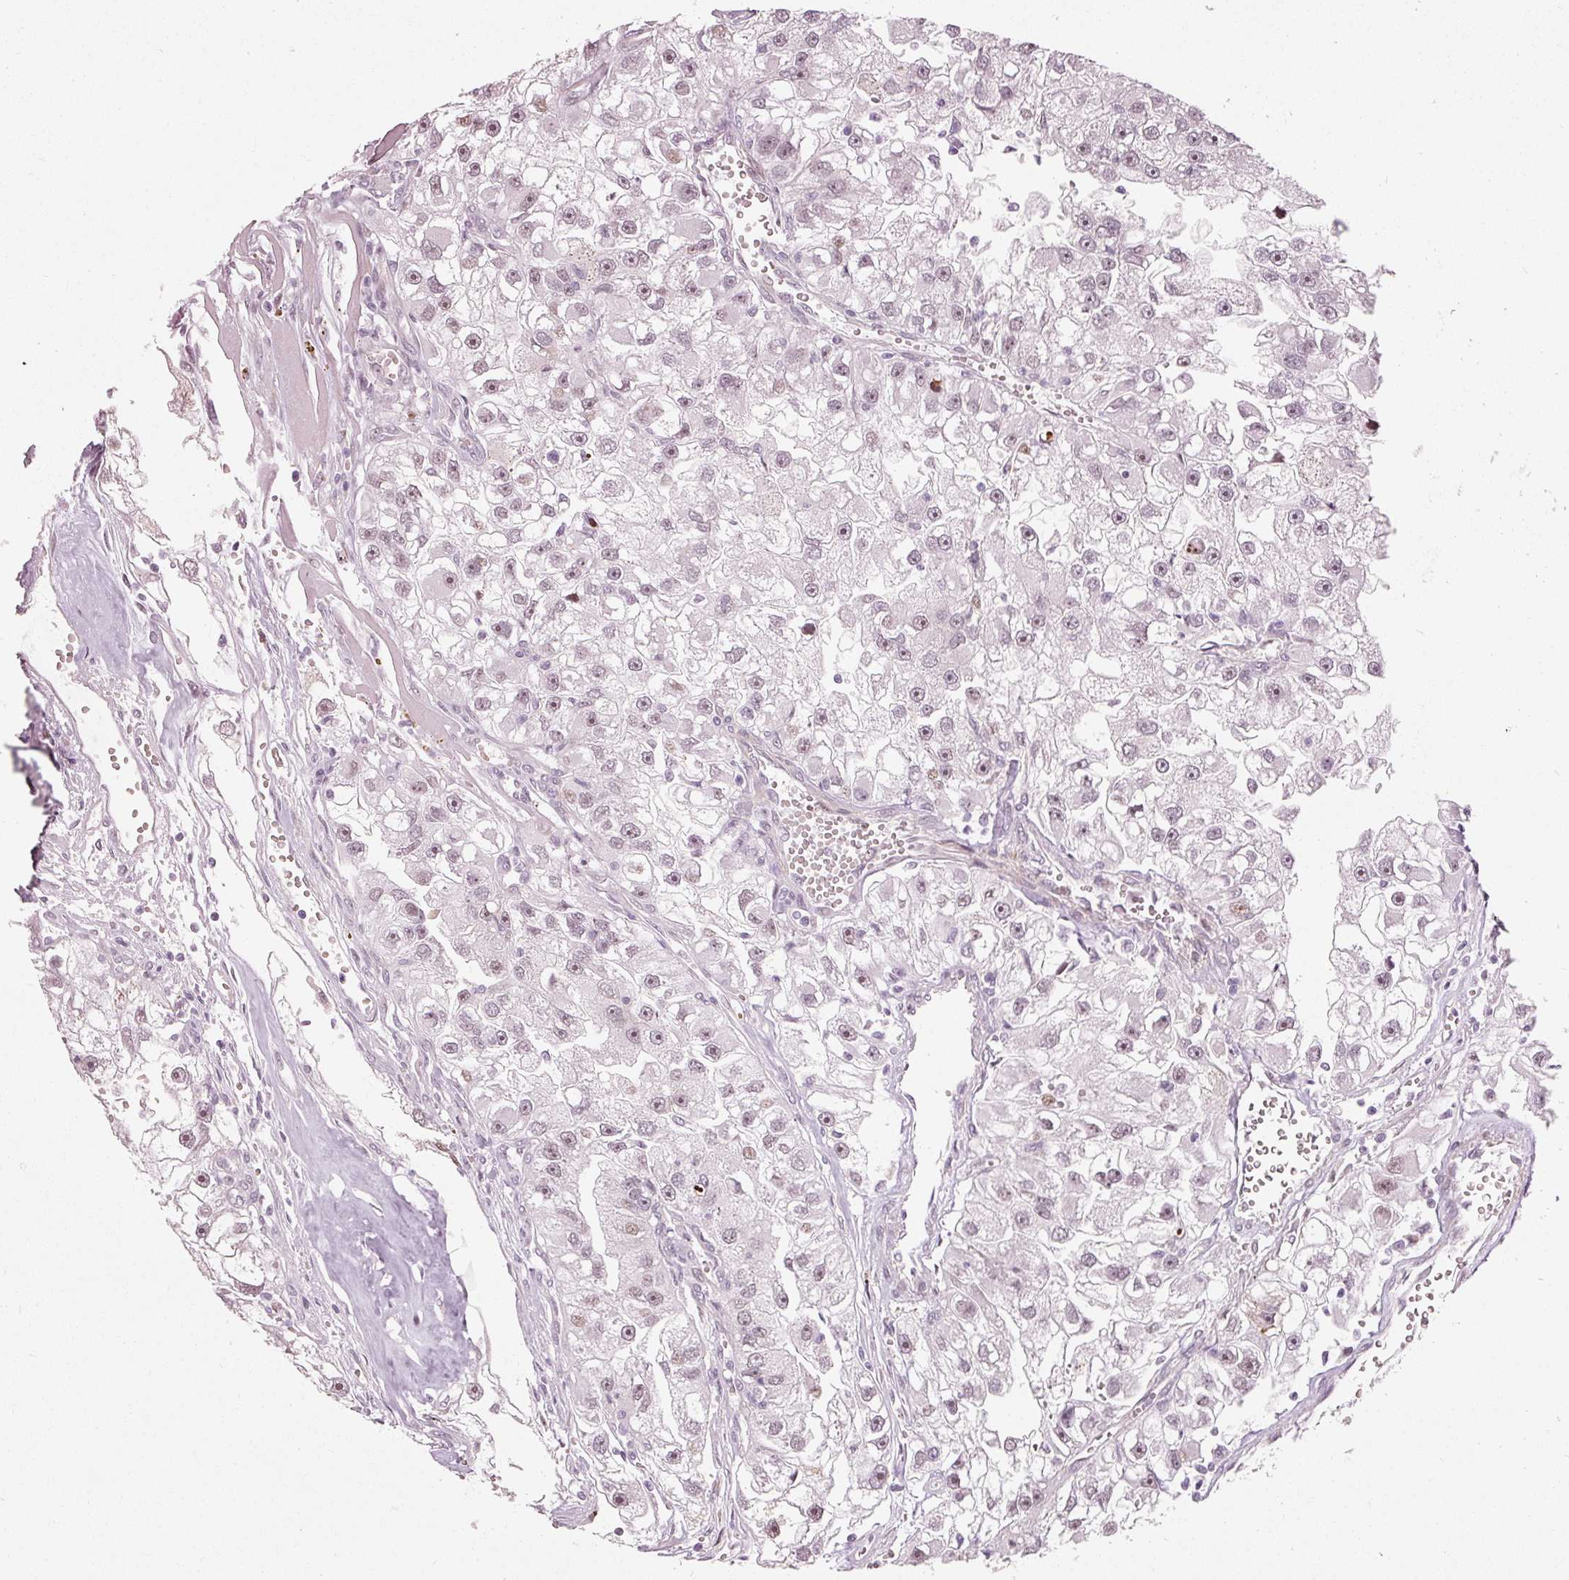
{"staining": {"intensity": "moderate", "quantity": "<25%", "location": "nuclear"}, "tissue": "renal cancer", "cell_type": "Tumor cells", "image_type": "cancer", "snomed": [{"axis": "morphology", "description": "Adenocarcinoma, NOS"}, {"axis": "topography", "description": "Kidney"}], "caption": "This photomicrograph displays IHC staining of adenocarcinoma (renal), with low moderate nuclear positivity in about <25% of tumor cells.", "gene": "MXRA8", "patient": {"sex": "male", "age": 63}}